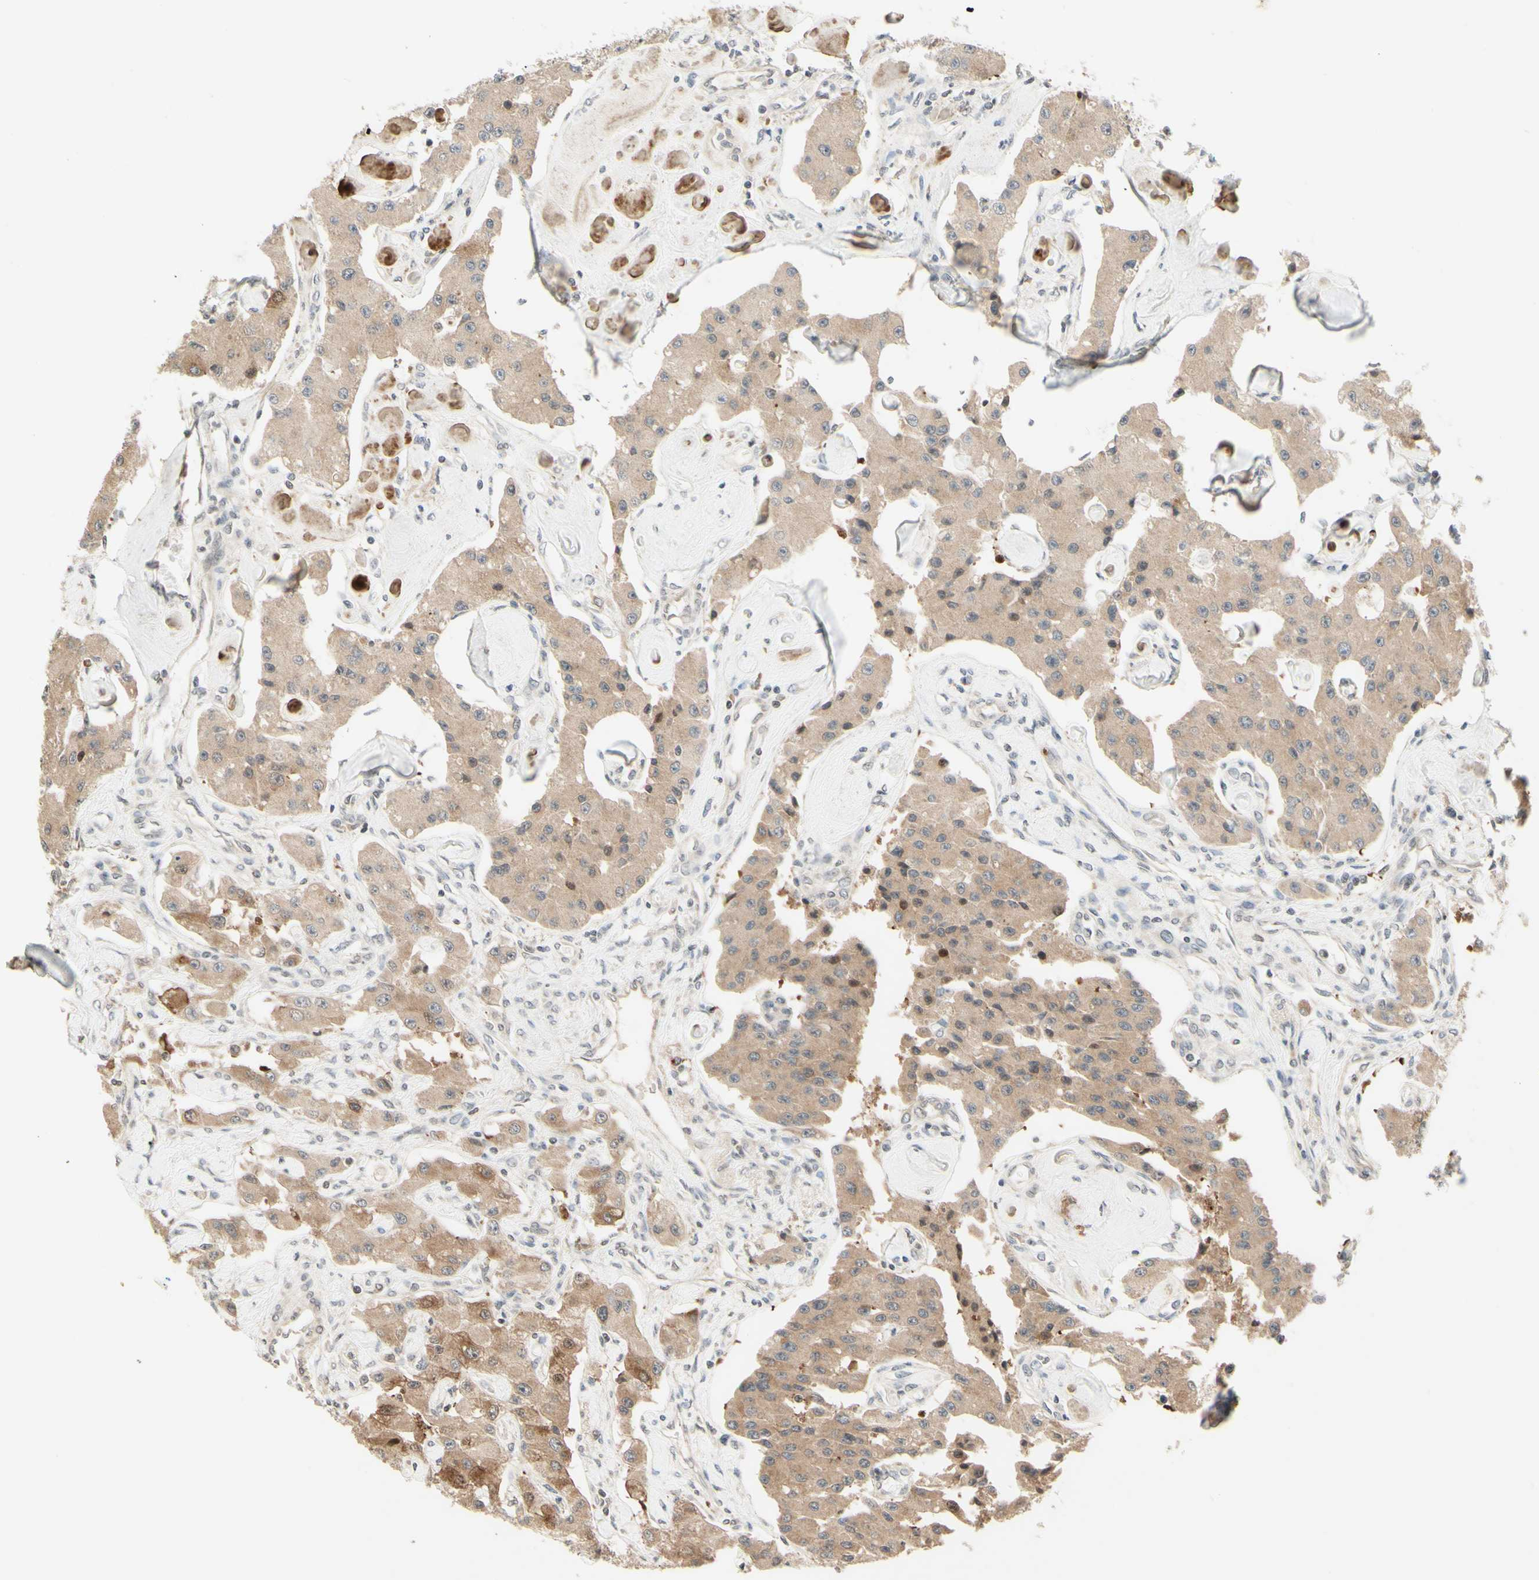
{"staining": {"intensity": "weak", "quantity": ">75%", "location": "cytoplasmic/membranous"}, "tissue": "carcinoid", "cell_type": "Tumor cells", "image_type": "cancer", "snomed": [{"axis": "morphology", "description": "Carcinoid, malignant, NOS"}, {"axis": "topography", "description": "Pancreas"}], "caption": "A histopathology image of carcinoid stained for a protein reveals weak cytoplasmic/membranous brown staining in tumor cells.", "gene": "ZW10", "patient": {"sex": "male", "age": 41}}